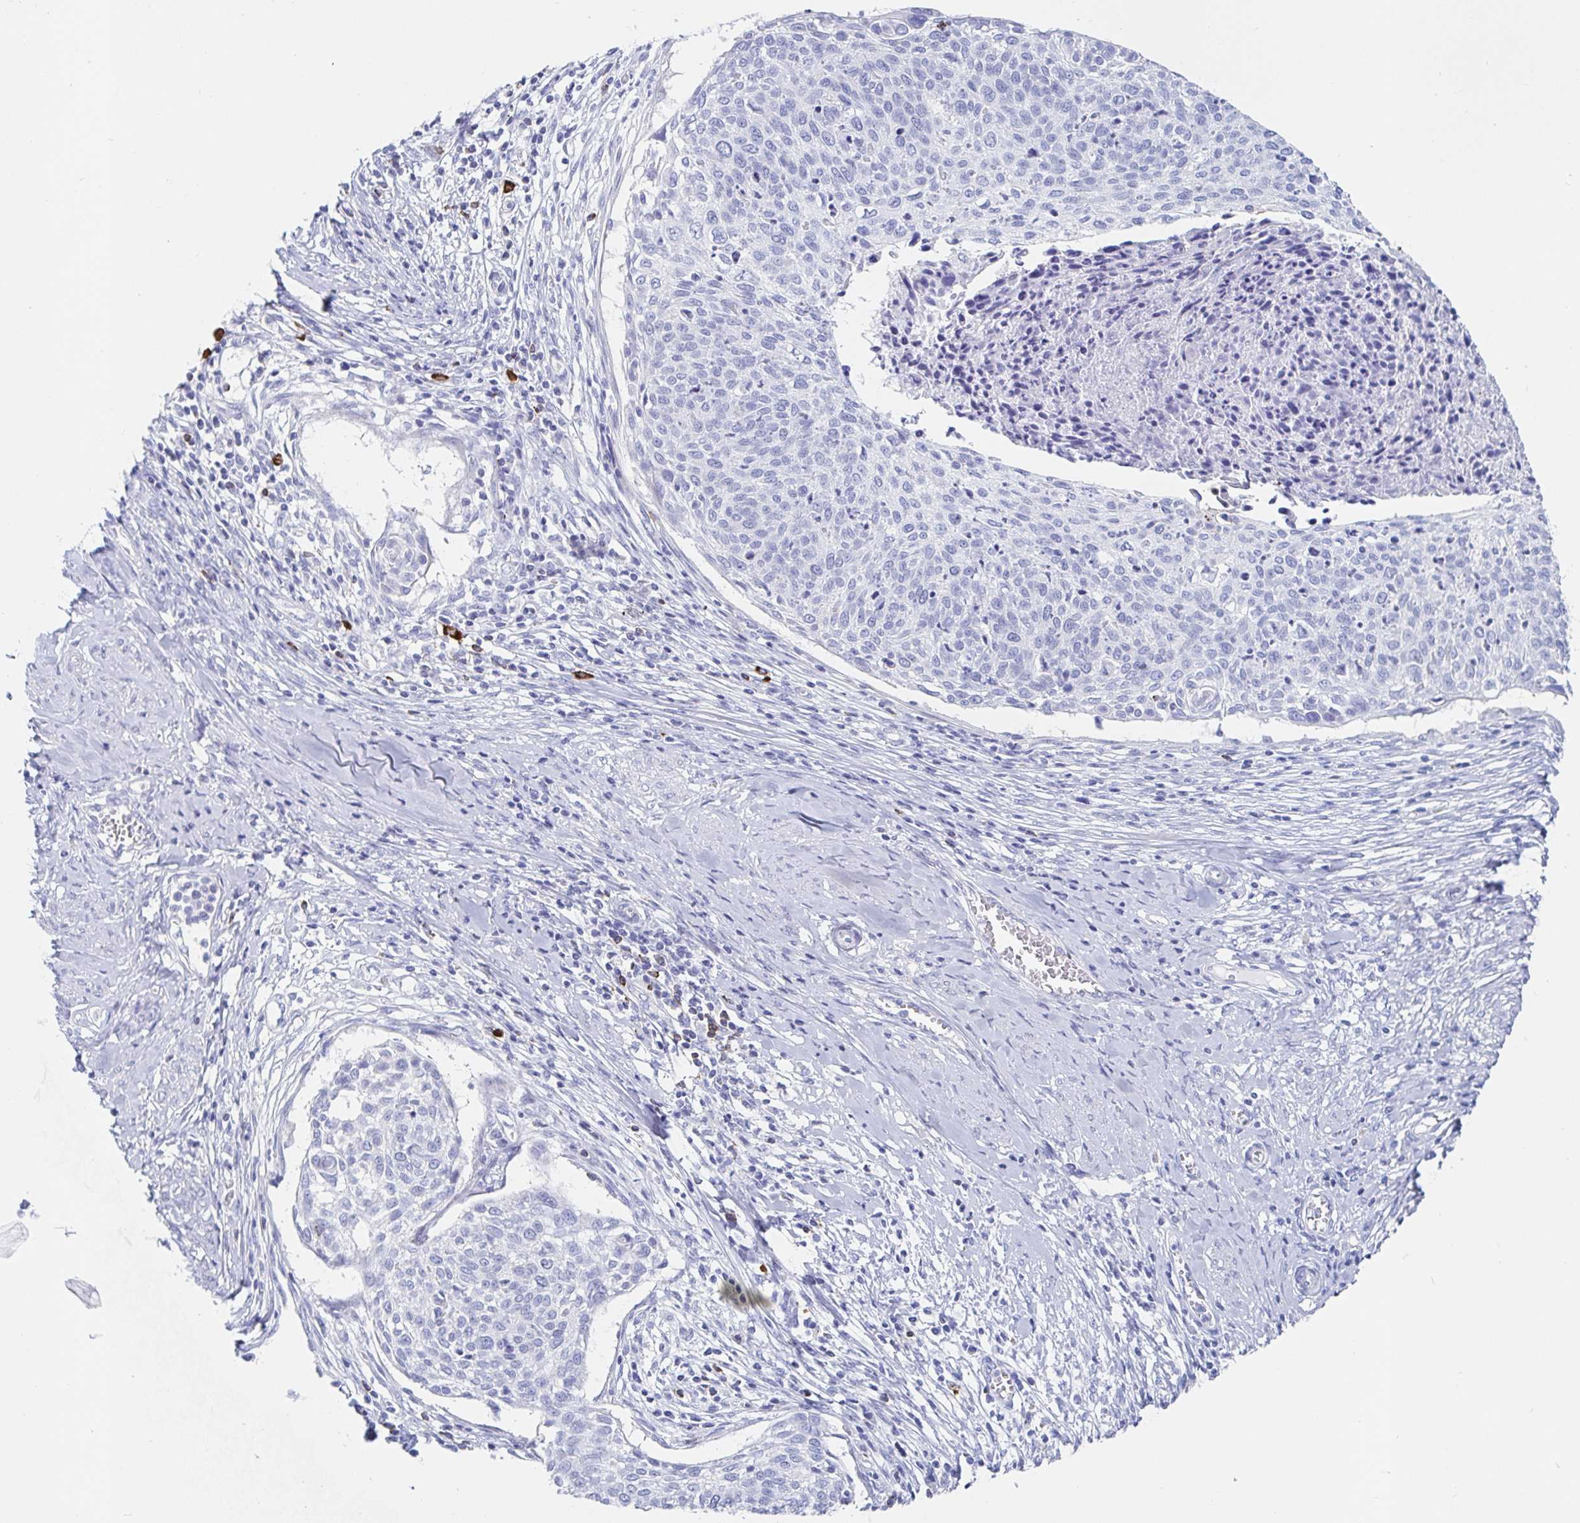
{"staining": {"intensity": "negative", "quantity": "none", "location": "none"}, "tissue": "cervical cancer", "cell_type": "Tumor cells", "image_type": "cancer", "snomed": [{"axis": "morphology", "description": "Squamous cell carcinoma, NOS"}, {"axis": "topography", "description": "Cervix"}], "caption": "Cervical squamous cell carcinoma was stained to show a protein in brown. There is no significant positivity in tumor cells.", "gene": "PACSIN1", "patient": {"sex": "female", "age": 49}}